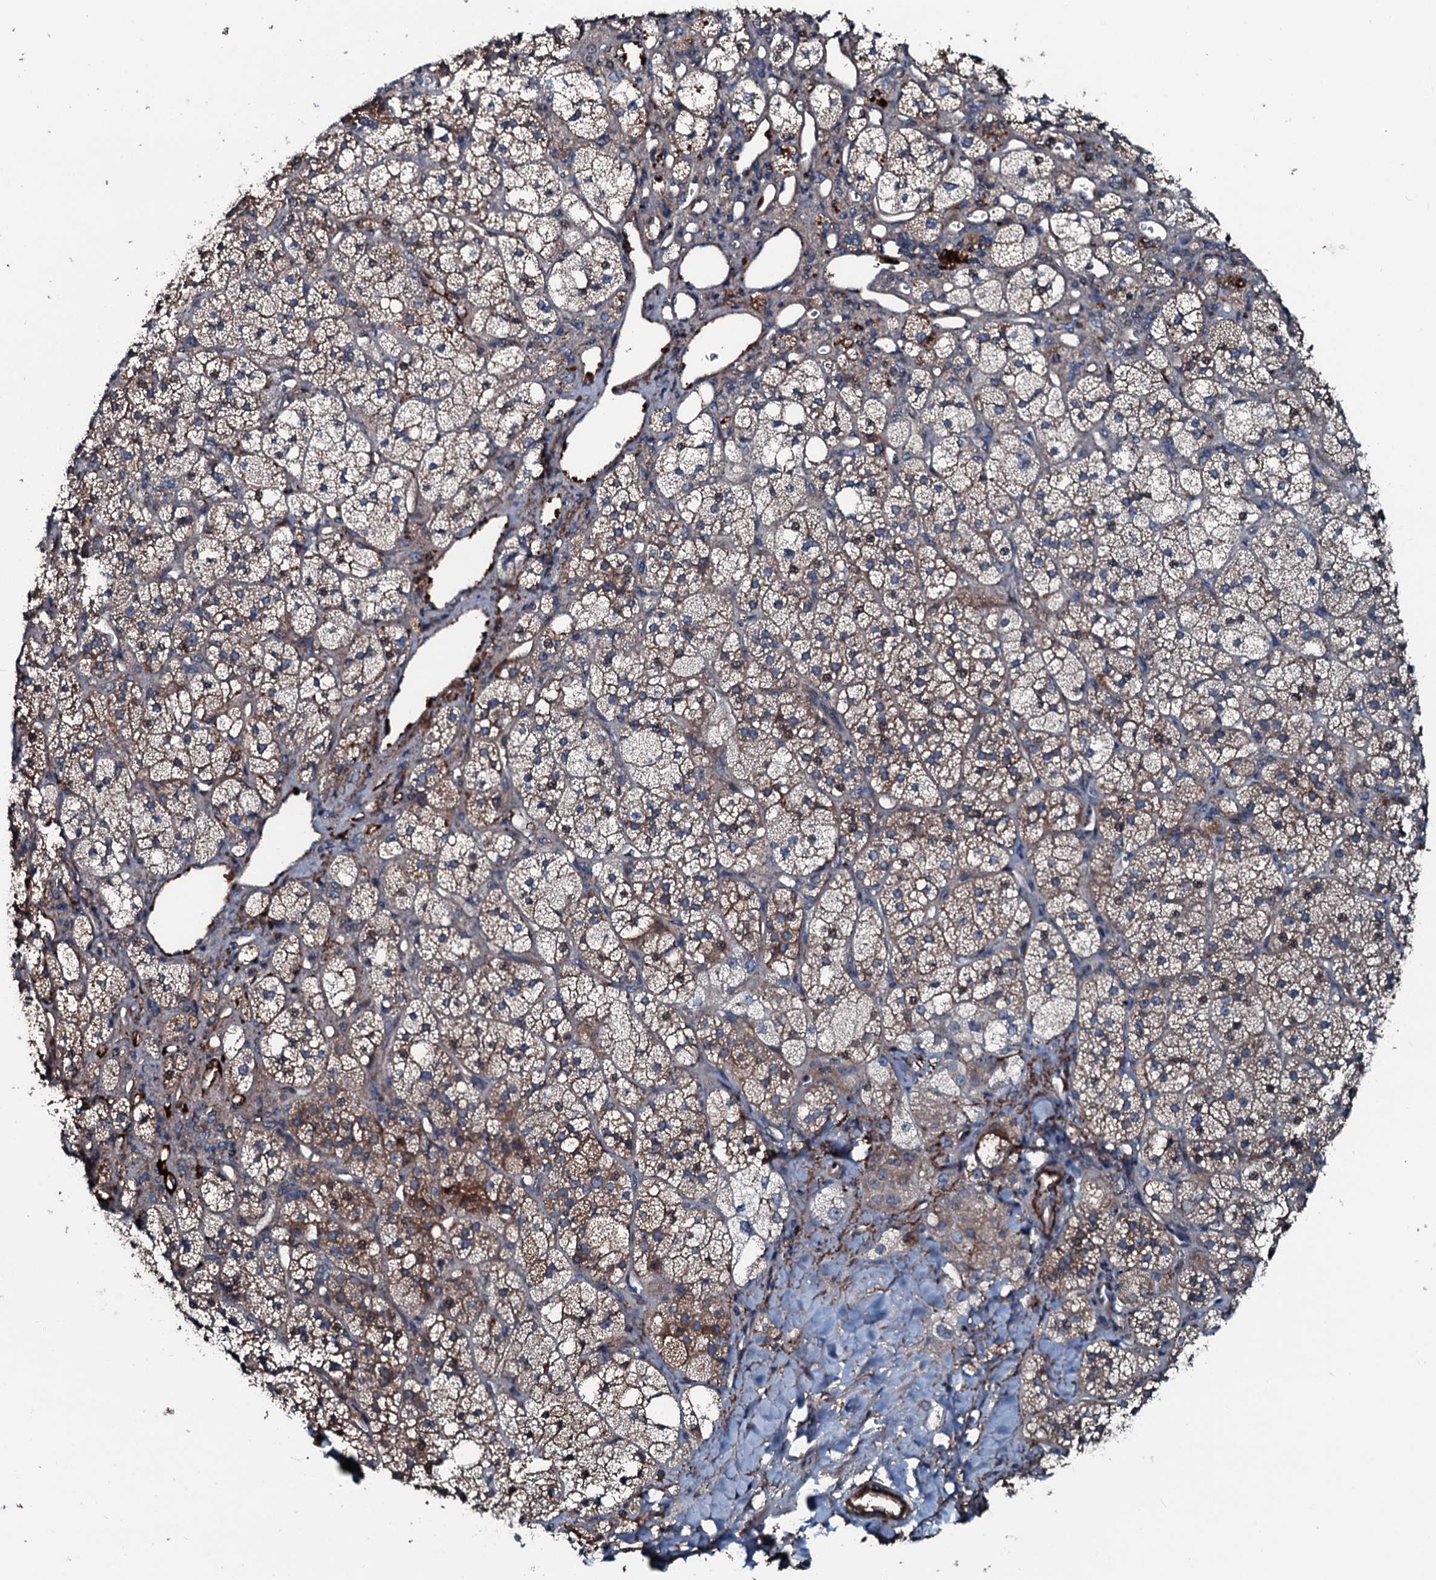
{"staining": {"intensity": "moderate", "quantity": "25%-75%", "location": "cytoplasmic/membranous"}, "tissue": "adrenal gland", "cell_type": "Glandular cells", "image_type": "normal", "snomed": [{"axis": "morphology", "description": "Normal tissue, NOS"}, {"axis": "topography", "description": "Adrenal gland"}], "caption": "Adrenal gland stained with IHC demonstrates moderate cytoplasmic/membranous staining in about 25%-75% of glandular cells.", "gene": "AARS1", "patient": {"sex": "male", "age": 61}}